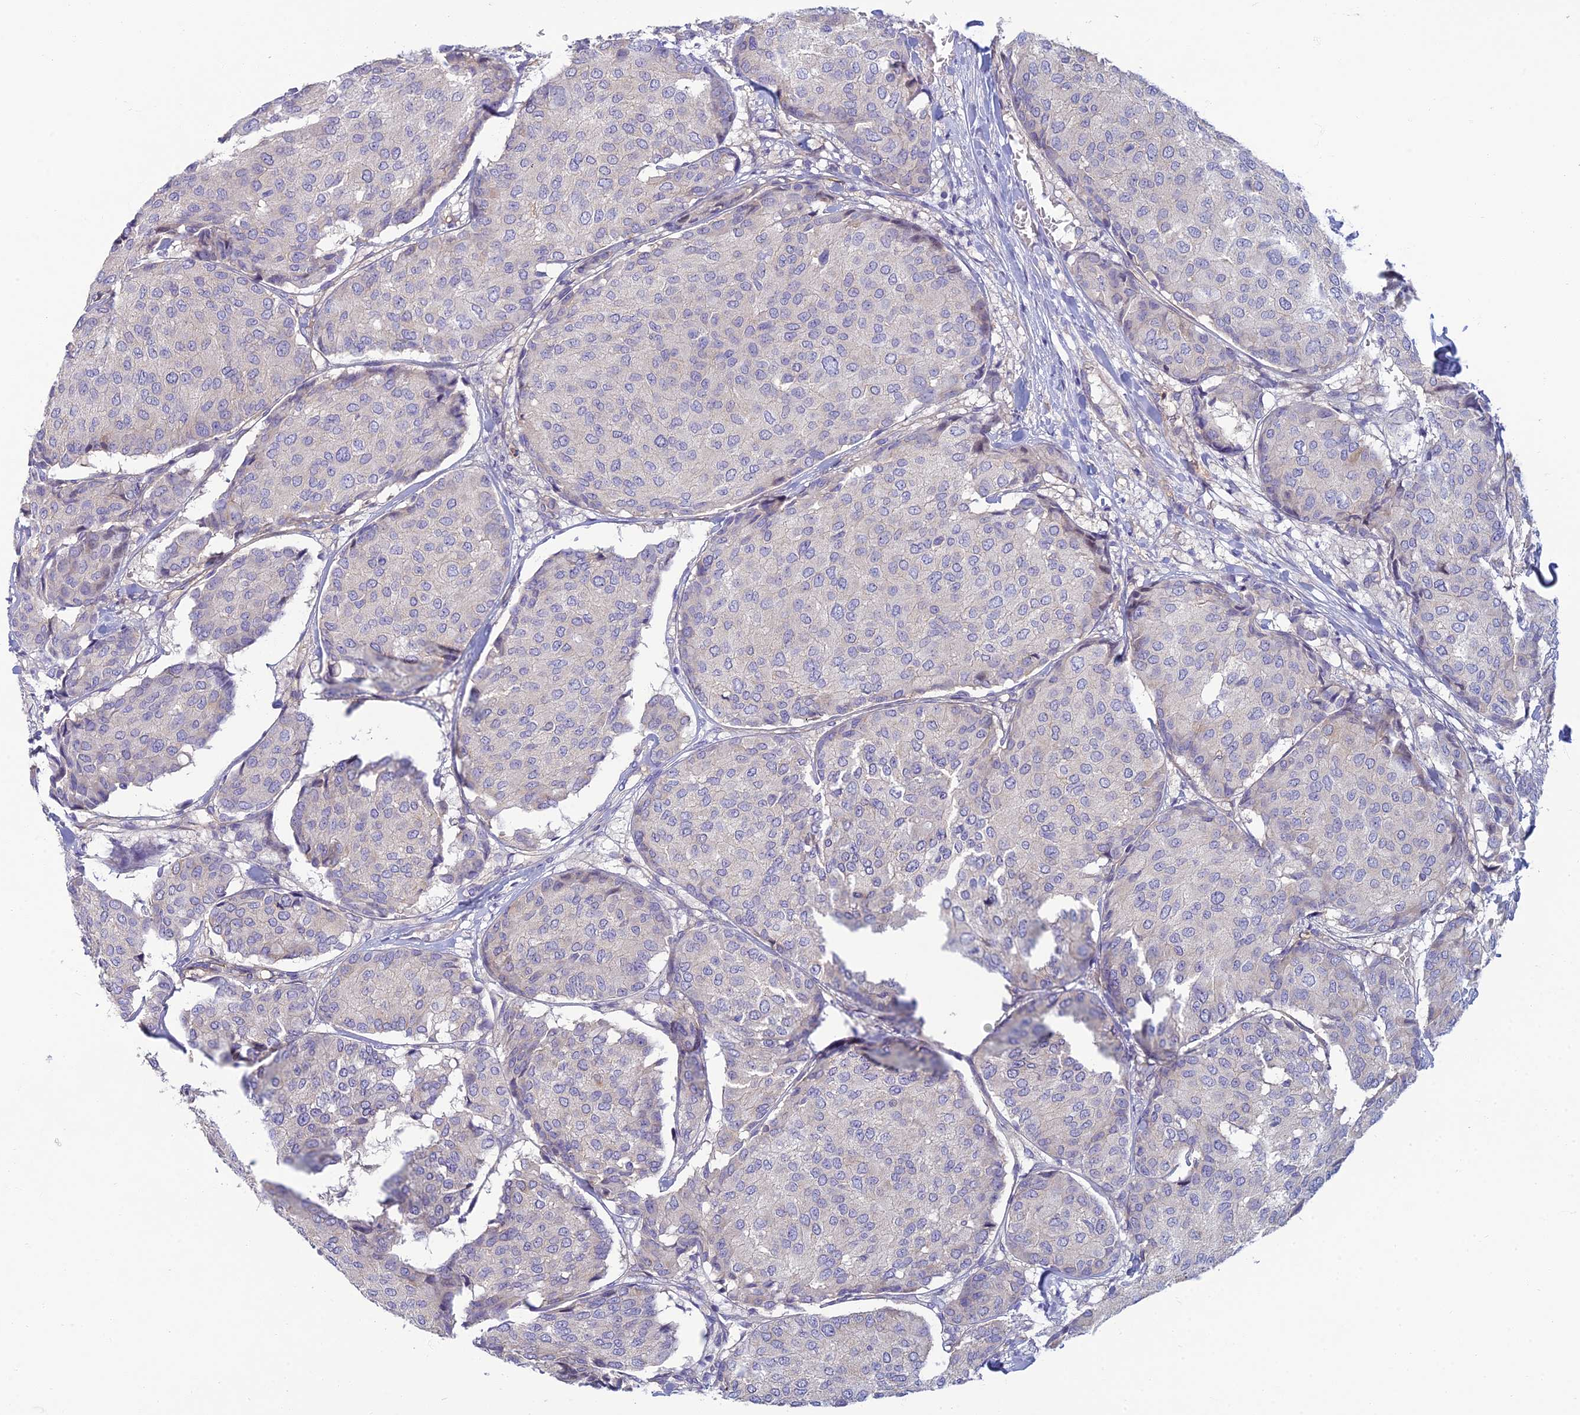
{"staining": {"intensity": "negative", "quantity": "none", "location": "none"}, "tissue": "breast cancer", "cell_type": "Tumor cells", "image_type": "cancer", "snomed": [{"axis": "morphology", "description": "Duct carcinoma"}, {"axis": "topography", "description": "Breast"}], "caption": "Immunohistochemical staining of human breast cancer shows no significant staining in tumor cells.", "gene": "NEURL1", "patient": {"sex": "female", "age": 75}}